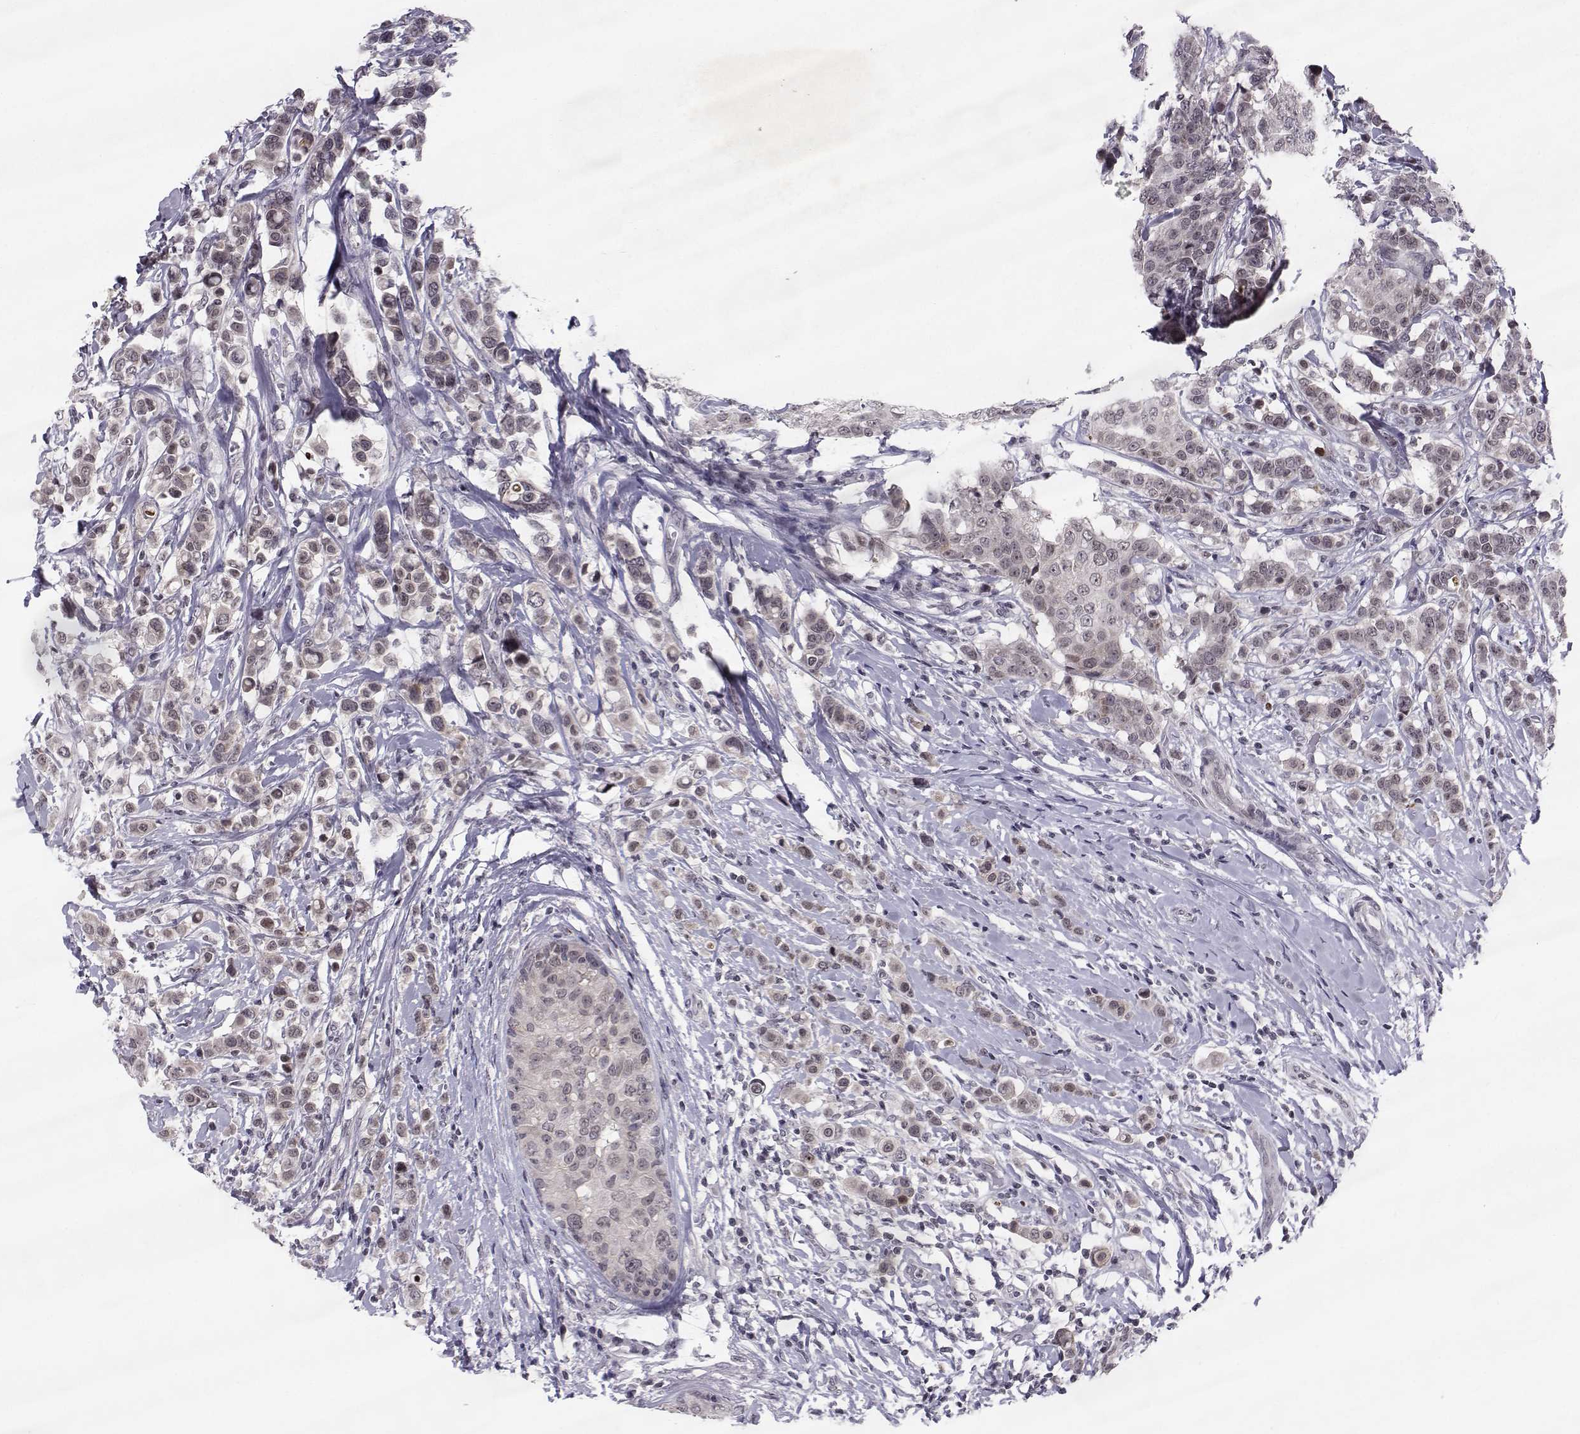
{"staining": {"intensity": "weak", "quantity": "25%-75%", "location": "cytoplasmic/membranous"}, "tissue": "breast cancer", "cell_type": "Tumor cells", "image_type": "cancer", "snomed": [{"axis": "morphology", "description": "Duct carcinoma"}, {"axis": "topography", "description": "Breast"}], "caption": "The histopathology image shows staining of breast invasive ductal carcinoma, revealing weak cytoplasmic/membranous protein staining (brown color) within tumor cells.", "gene": "MARCHF4", "patient": {"sex": "female", "age": 27}}